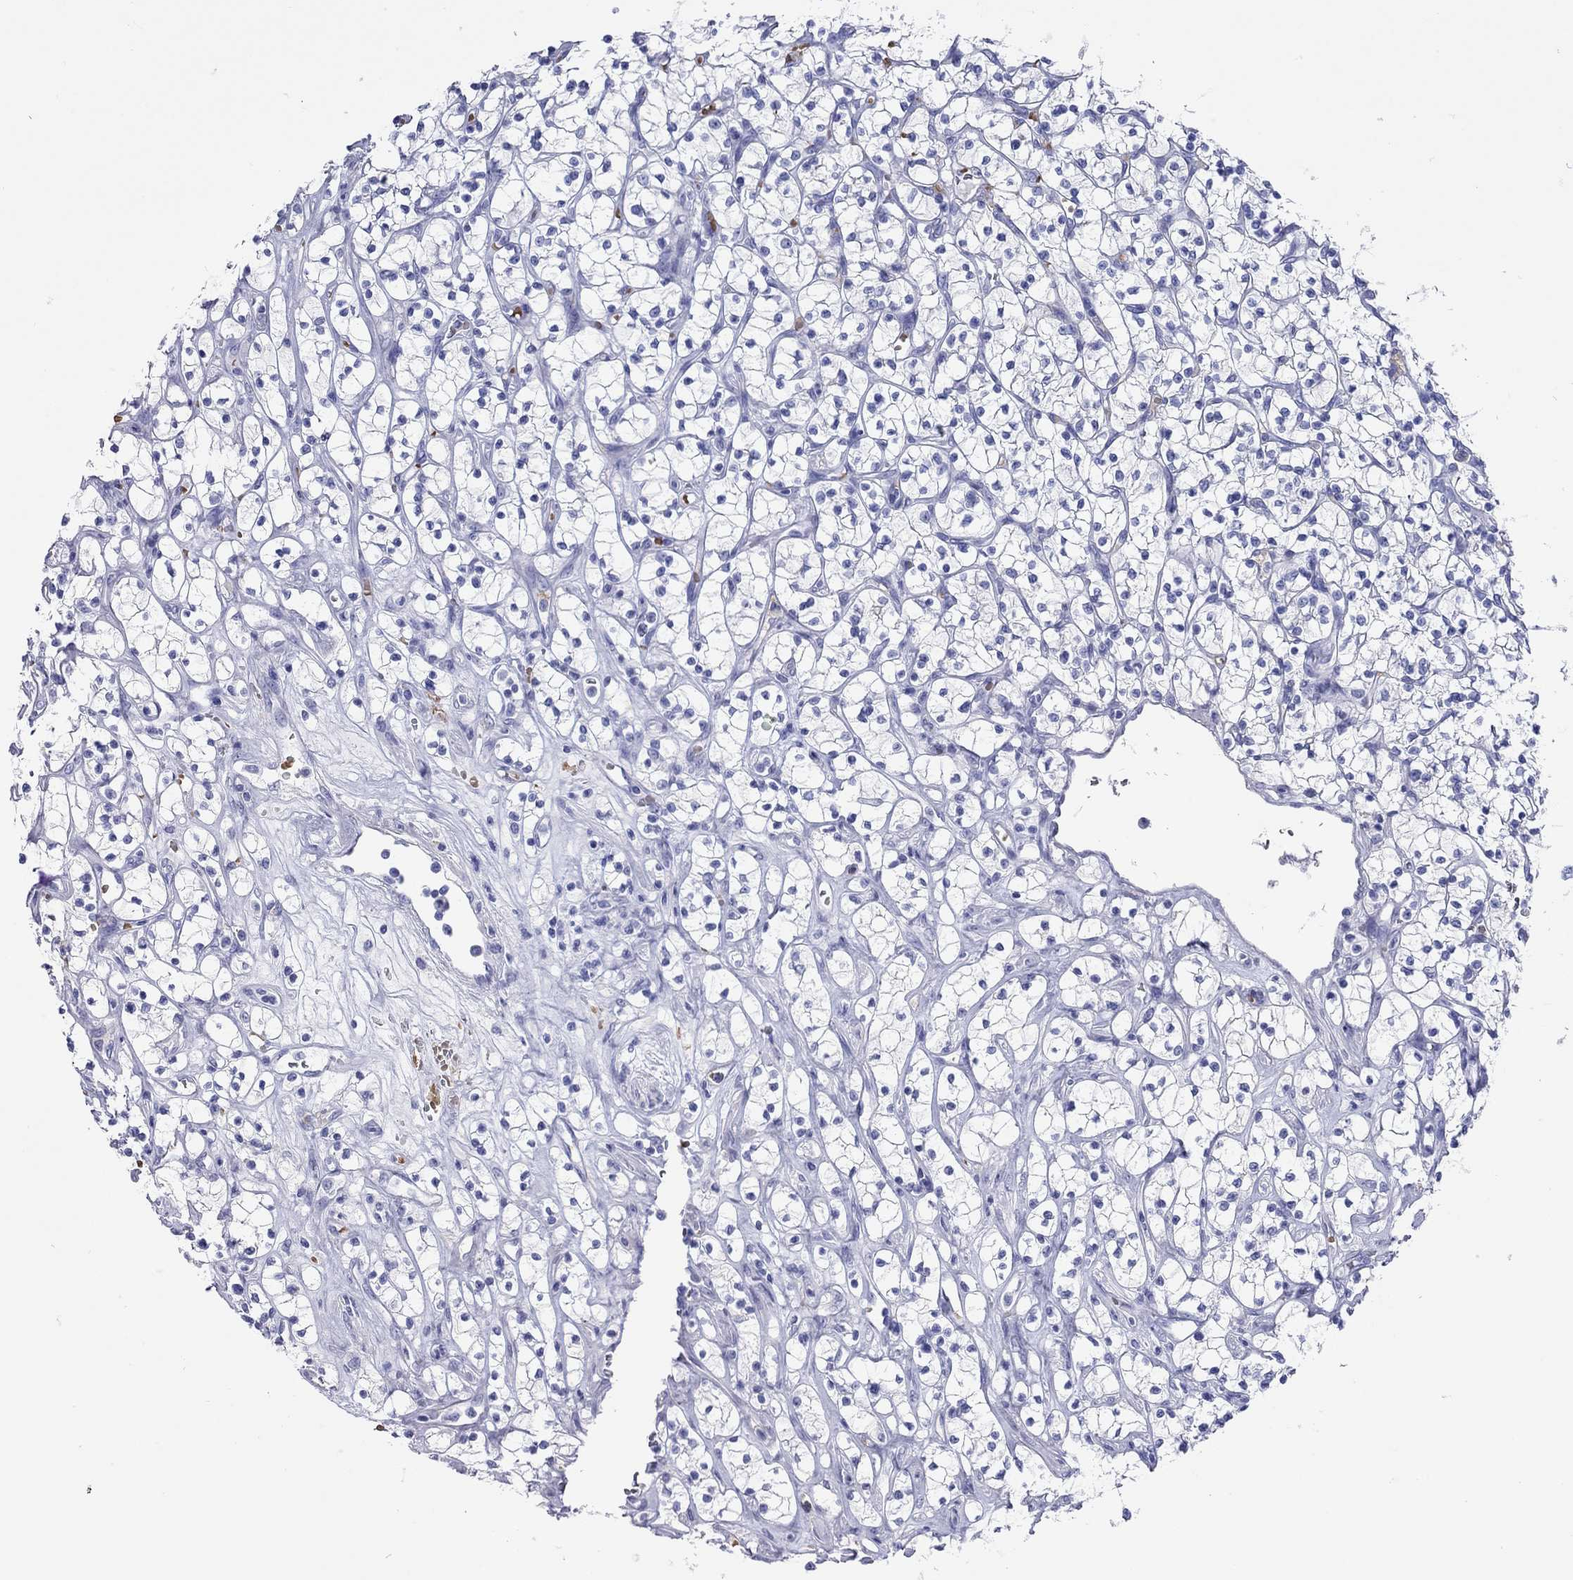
{"staining": {"intensity": "negative", "quantity": "none", "location": "none"}, "tissue": "renal cancer", "cell_type": "Tumor cells", "image_type": "cancer", "snomed": [{"axis": "morphology", "description": "Adenocarcinoma, NOS"}, {"axis": "topography", "description": "Kidney"}], "caption": "Immunohistochemistry (IHC) photomicrograph of neoplastic tissue: adenocarcinoma (renal) stained with DAB reveals no significant protein positivity in tumor cells.", "gene": "PTPRN", "patient": {"sex": "female", "age": 64}}